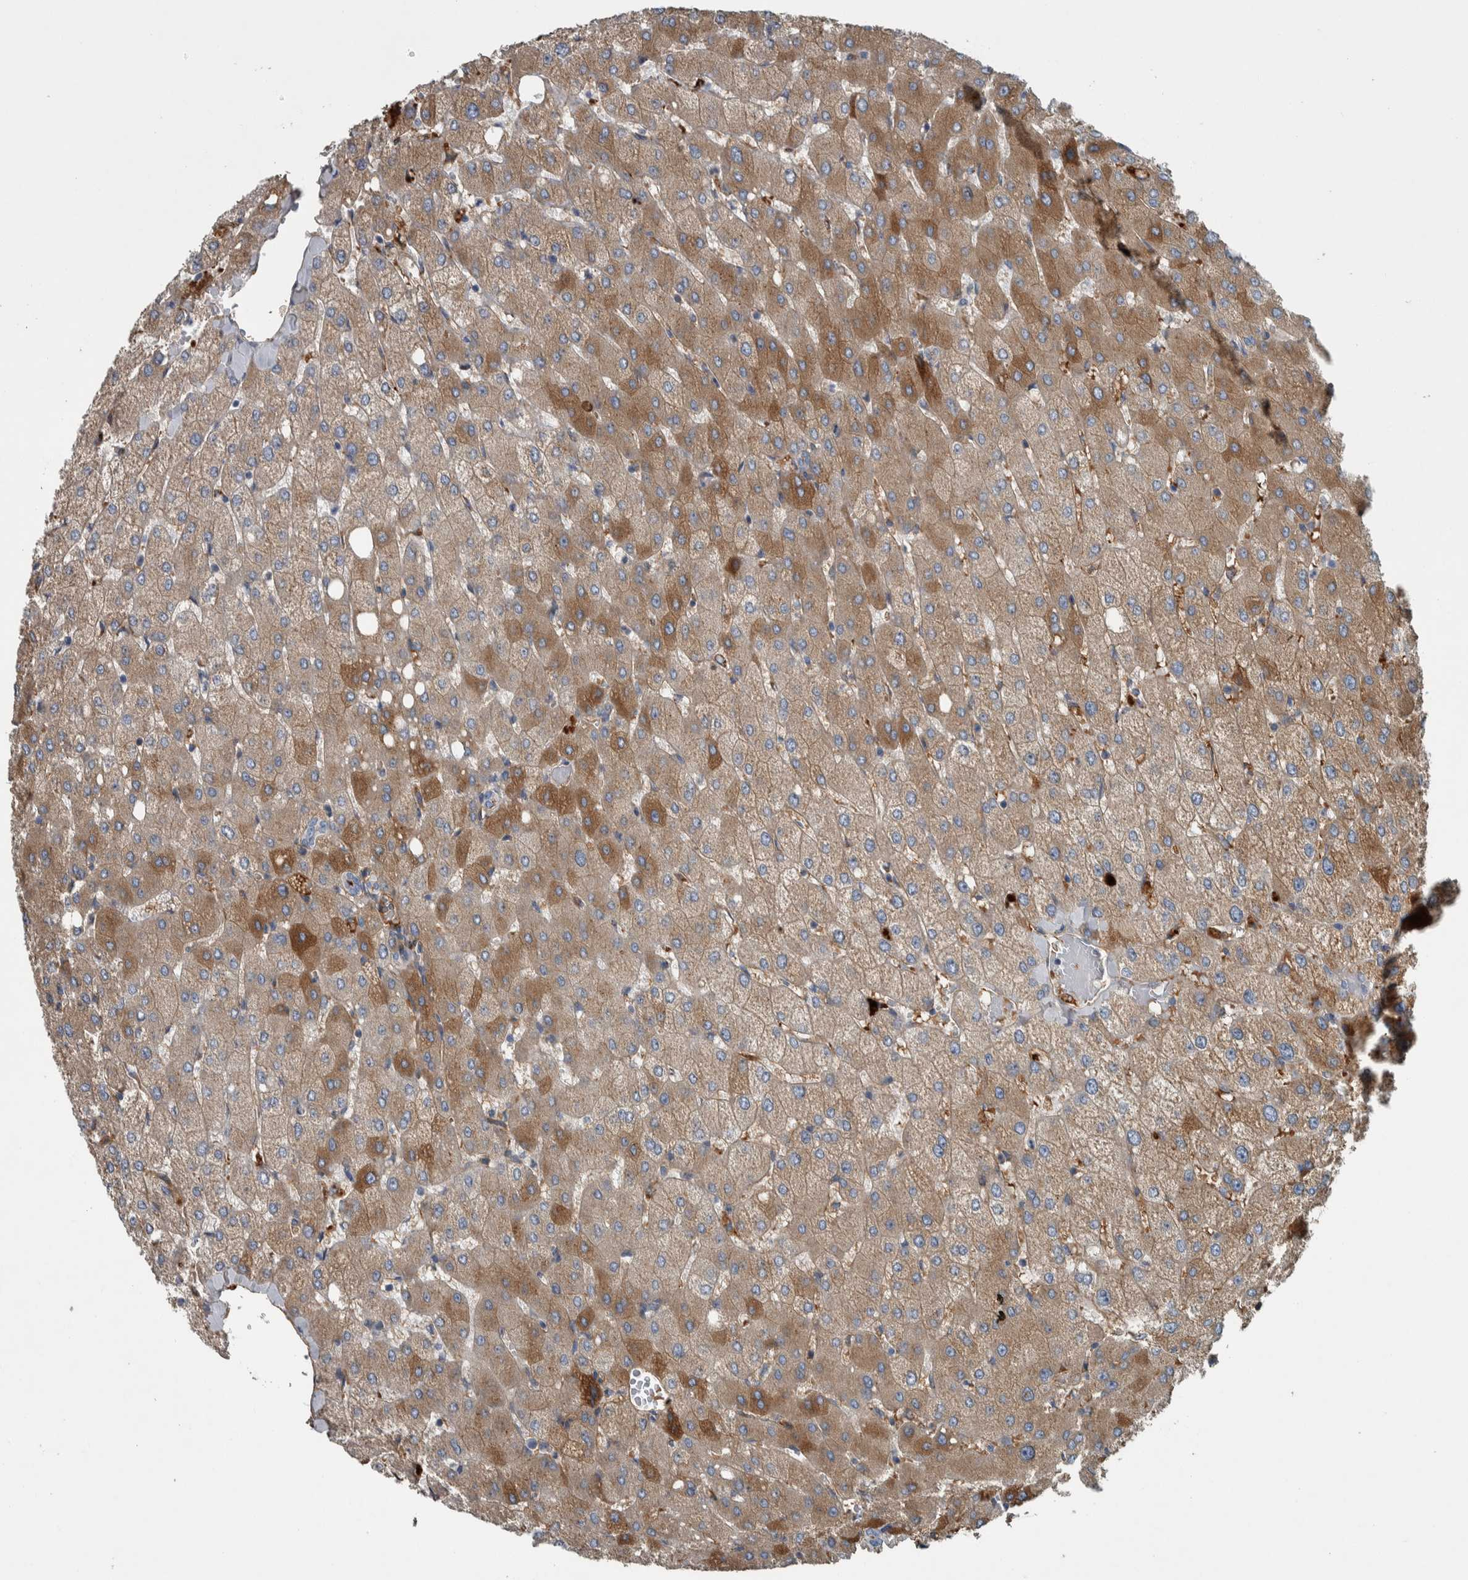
{"staining": {"intensity": "negative", "quantity": "none", "location": "none"}, "tissue": "liver", "cell_type": "Cholangiocytes", "image_type": "normal", "snomed": [{"axis": "morphology", "description": "Normal tissue, NOS"}, {"axis": "topography", "description": "Liver"}], "caption": "A high-resolution histopathology image shows immunohistochemistry (IHC) staining of normal liver, which reveals no significant expression in cholangiocytes.", "gene": "SERPINC1", "patient": {"sex": "female", "age": 54}}